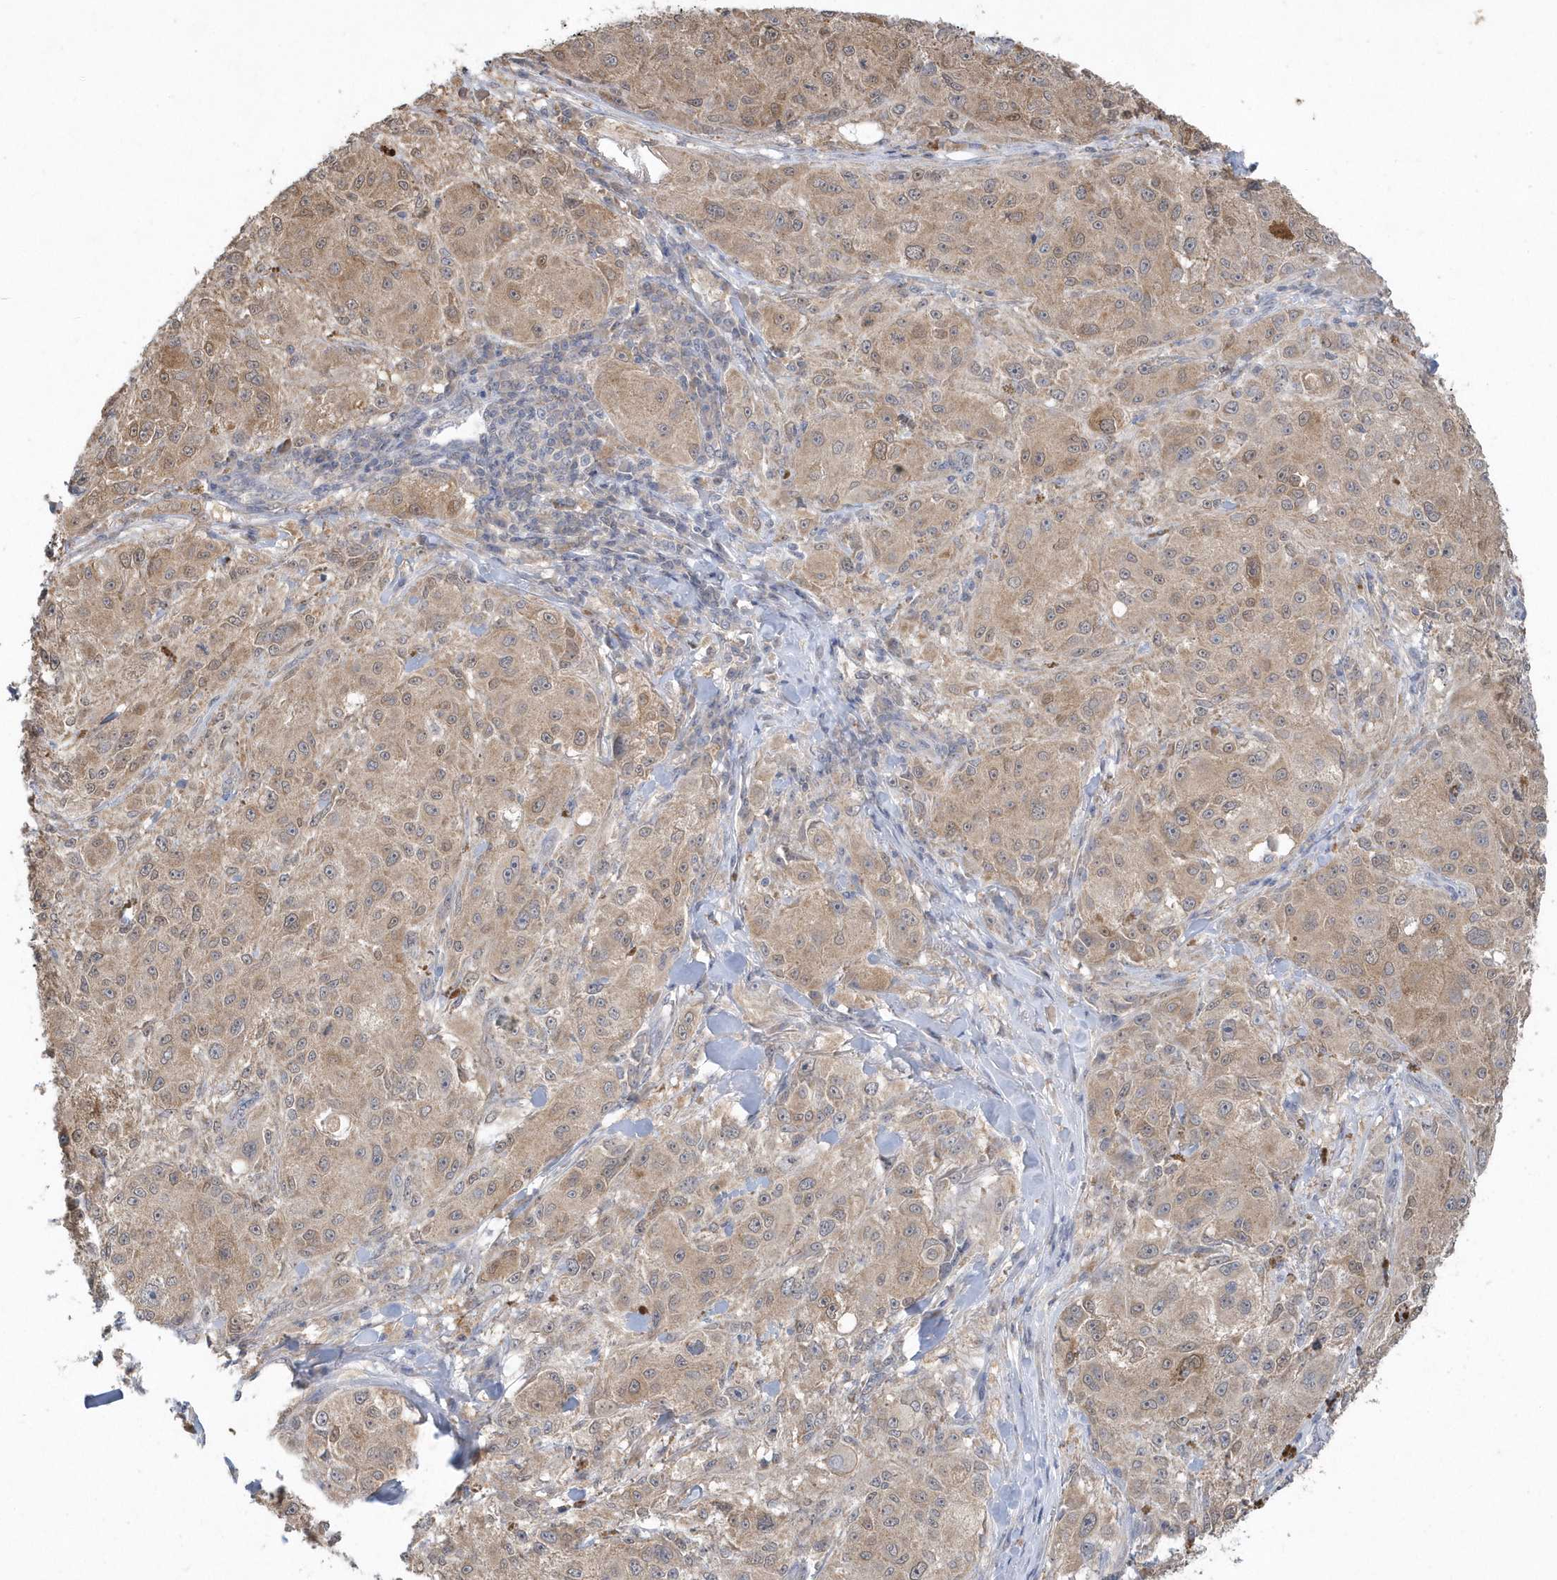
{"staining": {"intensity": "moderate", "quantity": ">75%", "location": "cytoplasmic/membranous"}, "tissue": "melanoma", "cell_type": "Tumor cells", "image_type": "cancer", "snomed": [{"axis": "morphology", "description": "Necrosis, NOS"}, {"axis": "morphology", "description": "Malignant melanoma, NOS"}, {"axis": "topography", "description": "Skin"}], "caption": "The photomicrograph displays a brown stain indicating the presence of a protein in the cytoplasmic/membranous of tumor cells in malignant melanoma. (Brightfield microscopy of DAB IHC at high magnification).", "gene": "AKR7A2", "patient": {"sex": "female", "age": 87}}